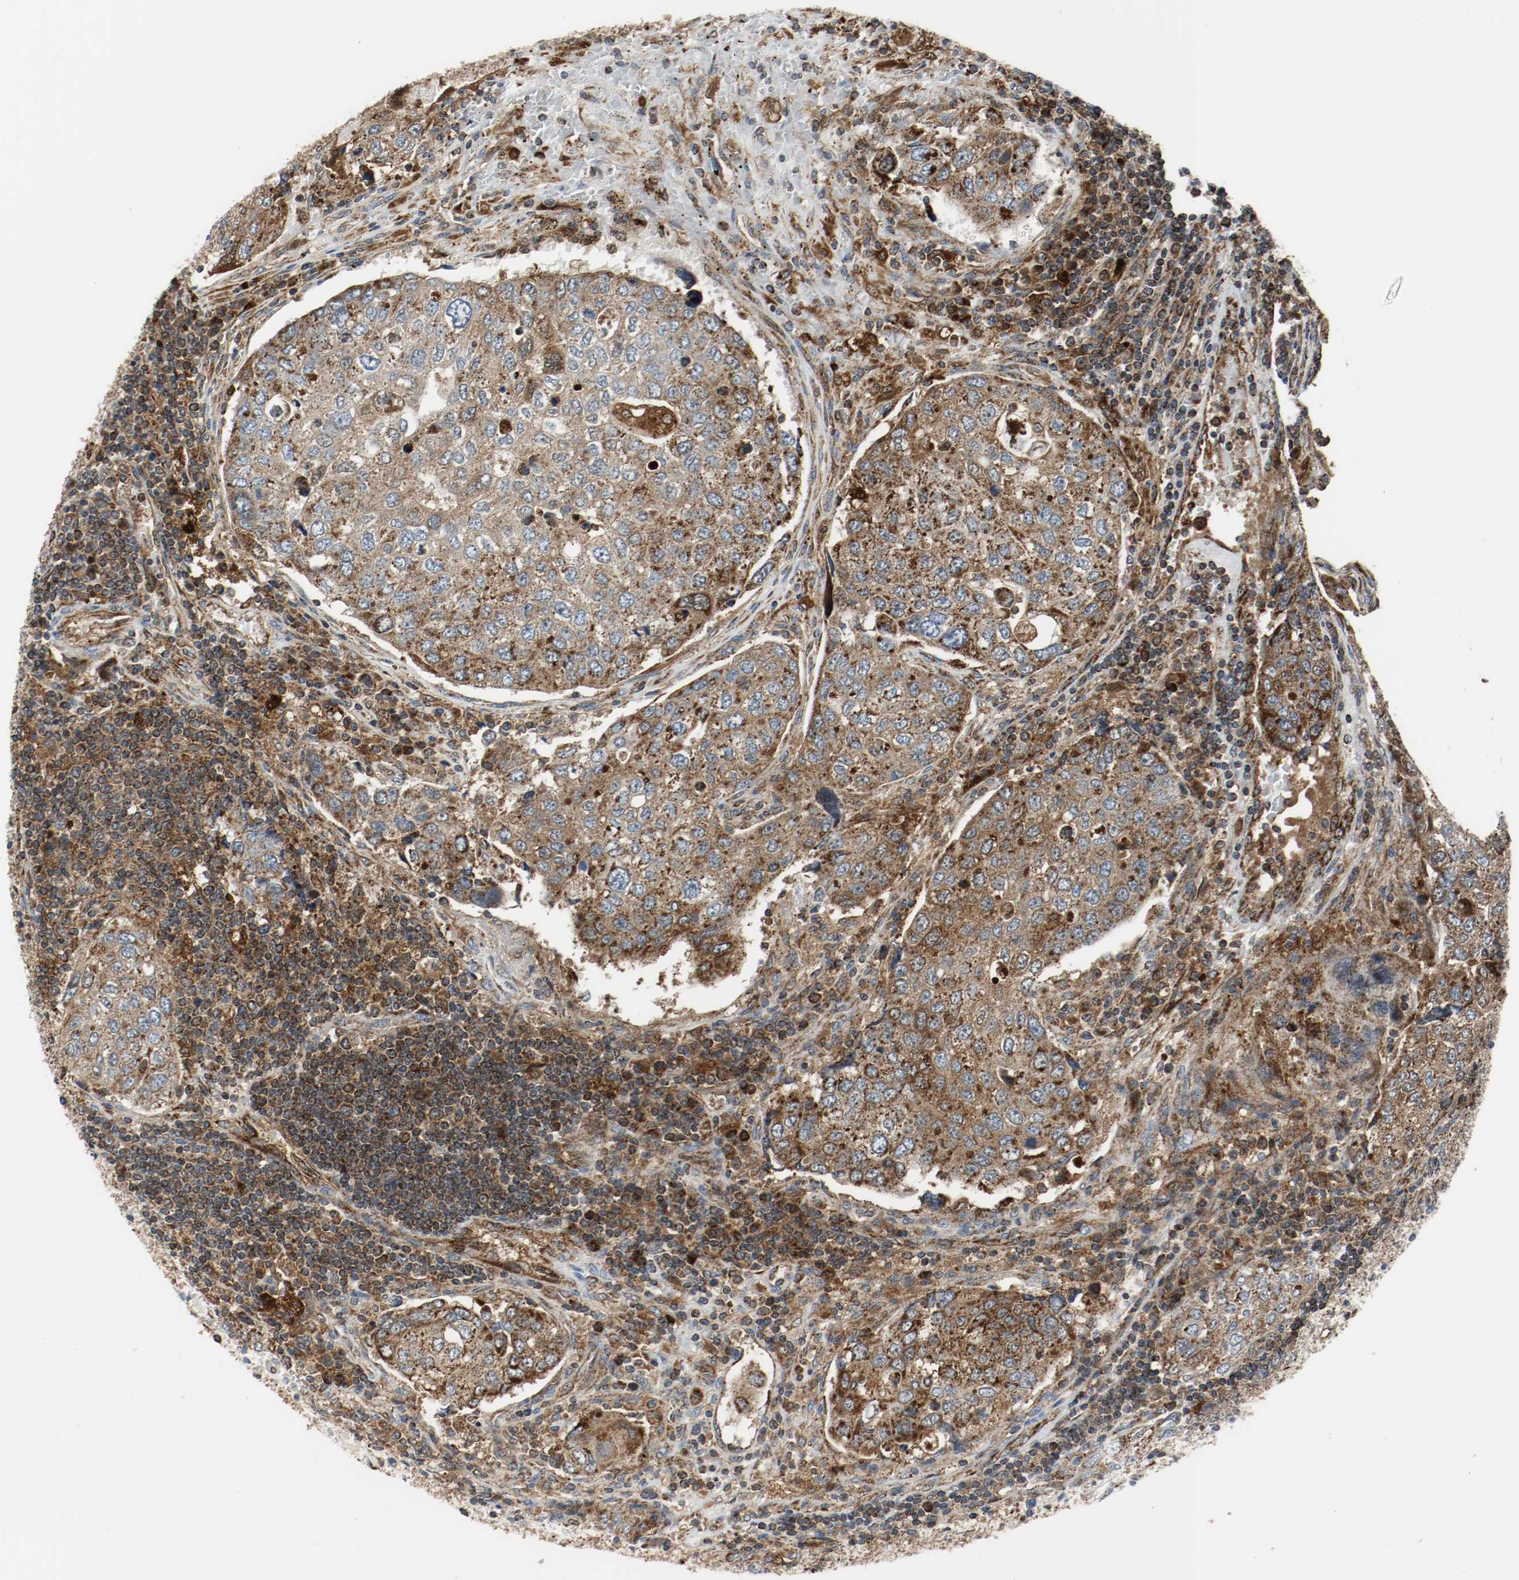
{"staining": {"intensity": "strong", "quantity": ">75%", "location": "cytoplasmic/membranous"}, "tissue": "urothelial cancer", "cell_type": "Tumor cells", "image_type": "cancer", "snomed": [{"axis": "morphology", "description": "Urothelial carcinoma, High grade"}, {"axis": "topography", "description": "Lymph node"}, {"axis": "topography", "description": "Urinary bladder"}], "caption": "Immunohistochemistry (DAB) staining of human urothelial cancer reveals strong cytoplasmic/membranous protein expression in about >75% of tumor cells. Immunohistochemistry stains the protein of interest in brown and the nuclei are stained blue.", "gene": "TXNRD1", "patient": {"sex": "male", "age": 51}}